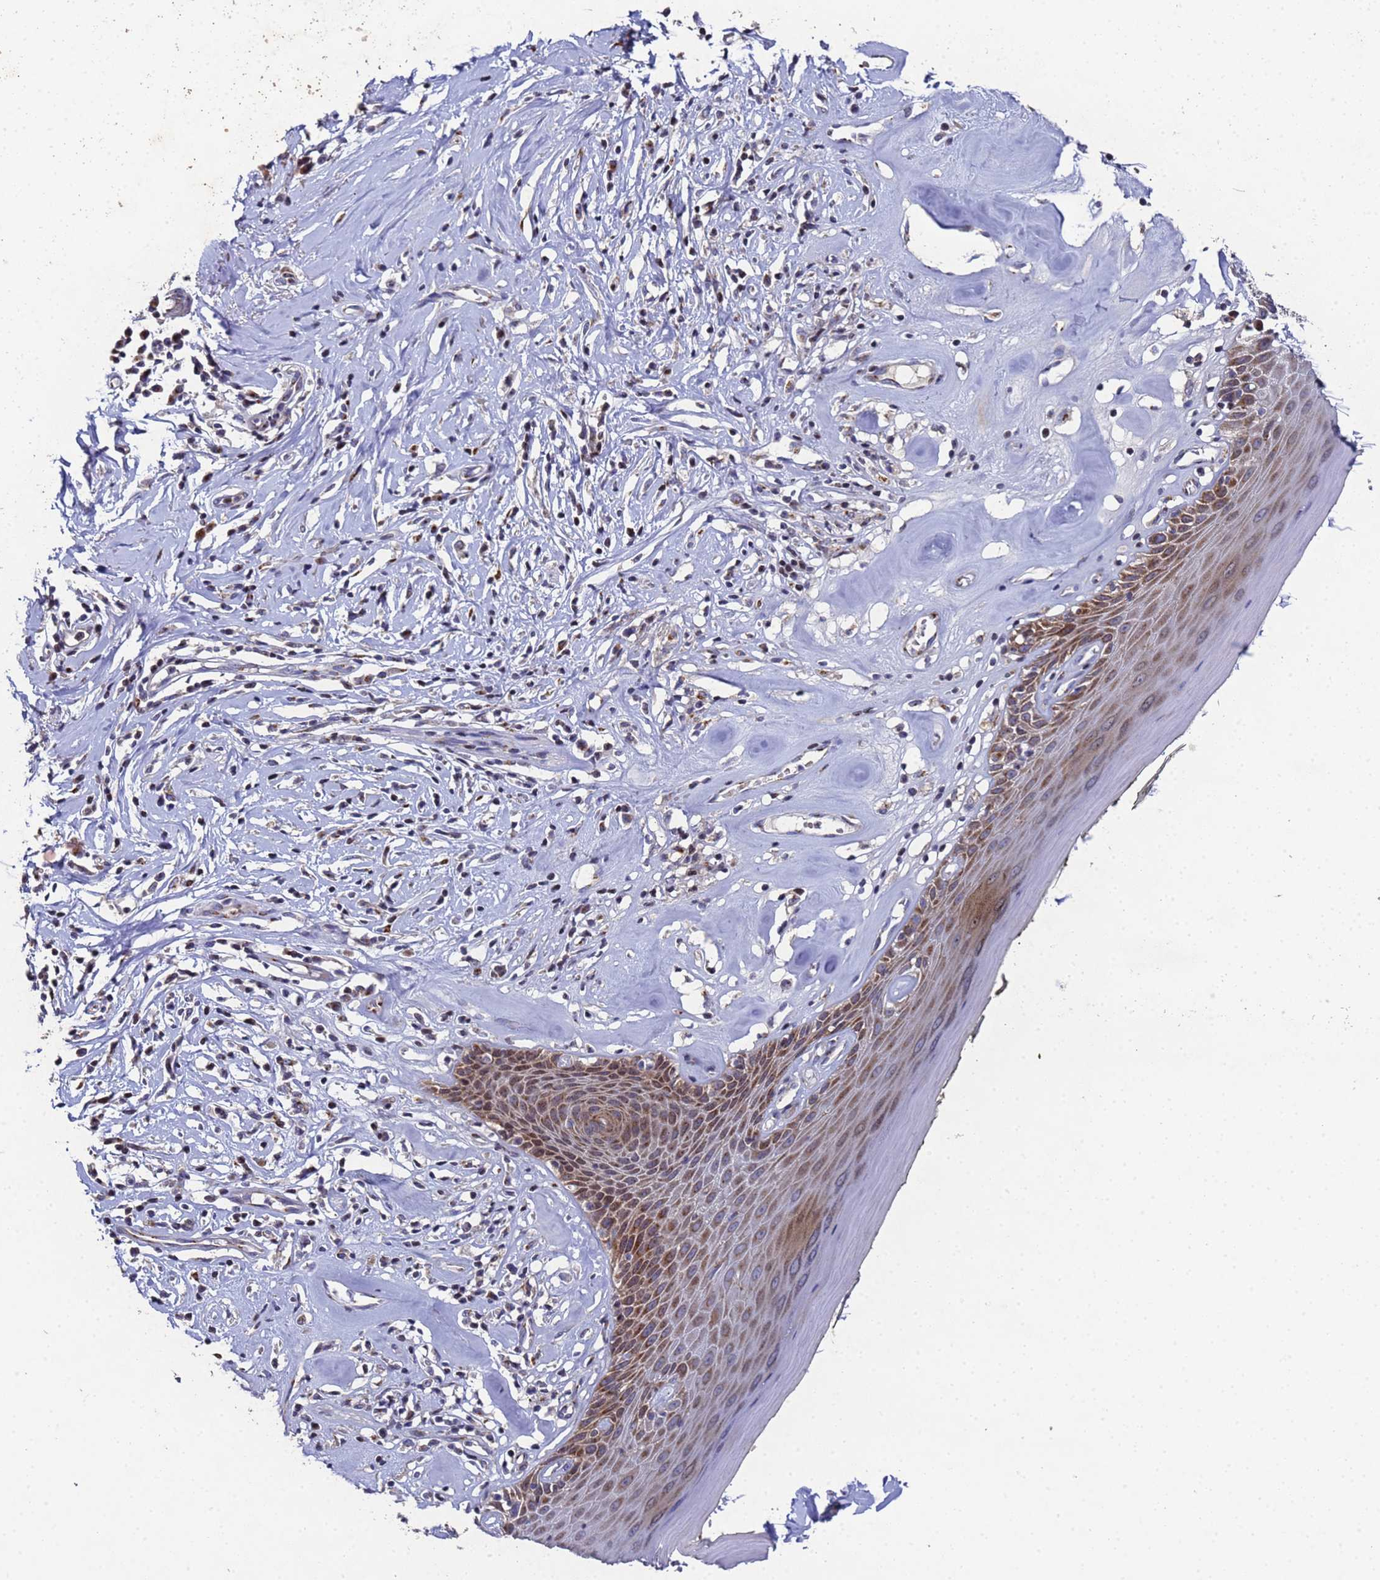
{"staining": {"intensity": "moderate", "quantity": ">75%", "location": "cytoplasmic/membranous"}, "tissue": "skin", "cell_type": "Epidermal cells", "image_type": "normal", "snomed": [{"axis": "morphology", "description": "Normal tissue, NOS"}, {"axis": "morphology", "description": "Inflammation, NOS"}, {"axis": "topography", "description": "Vulva"}], "caption": "An image of human skin stained for a protein exhibits moderate cytoplasmic/membranous brown staining in epidermal cells.", "gene": "NSUN6", "patient": {"sex": "female", "age": 84}}